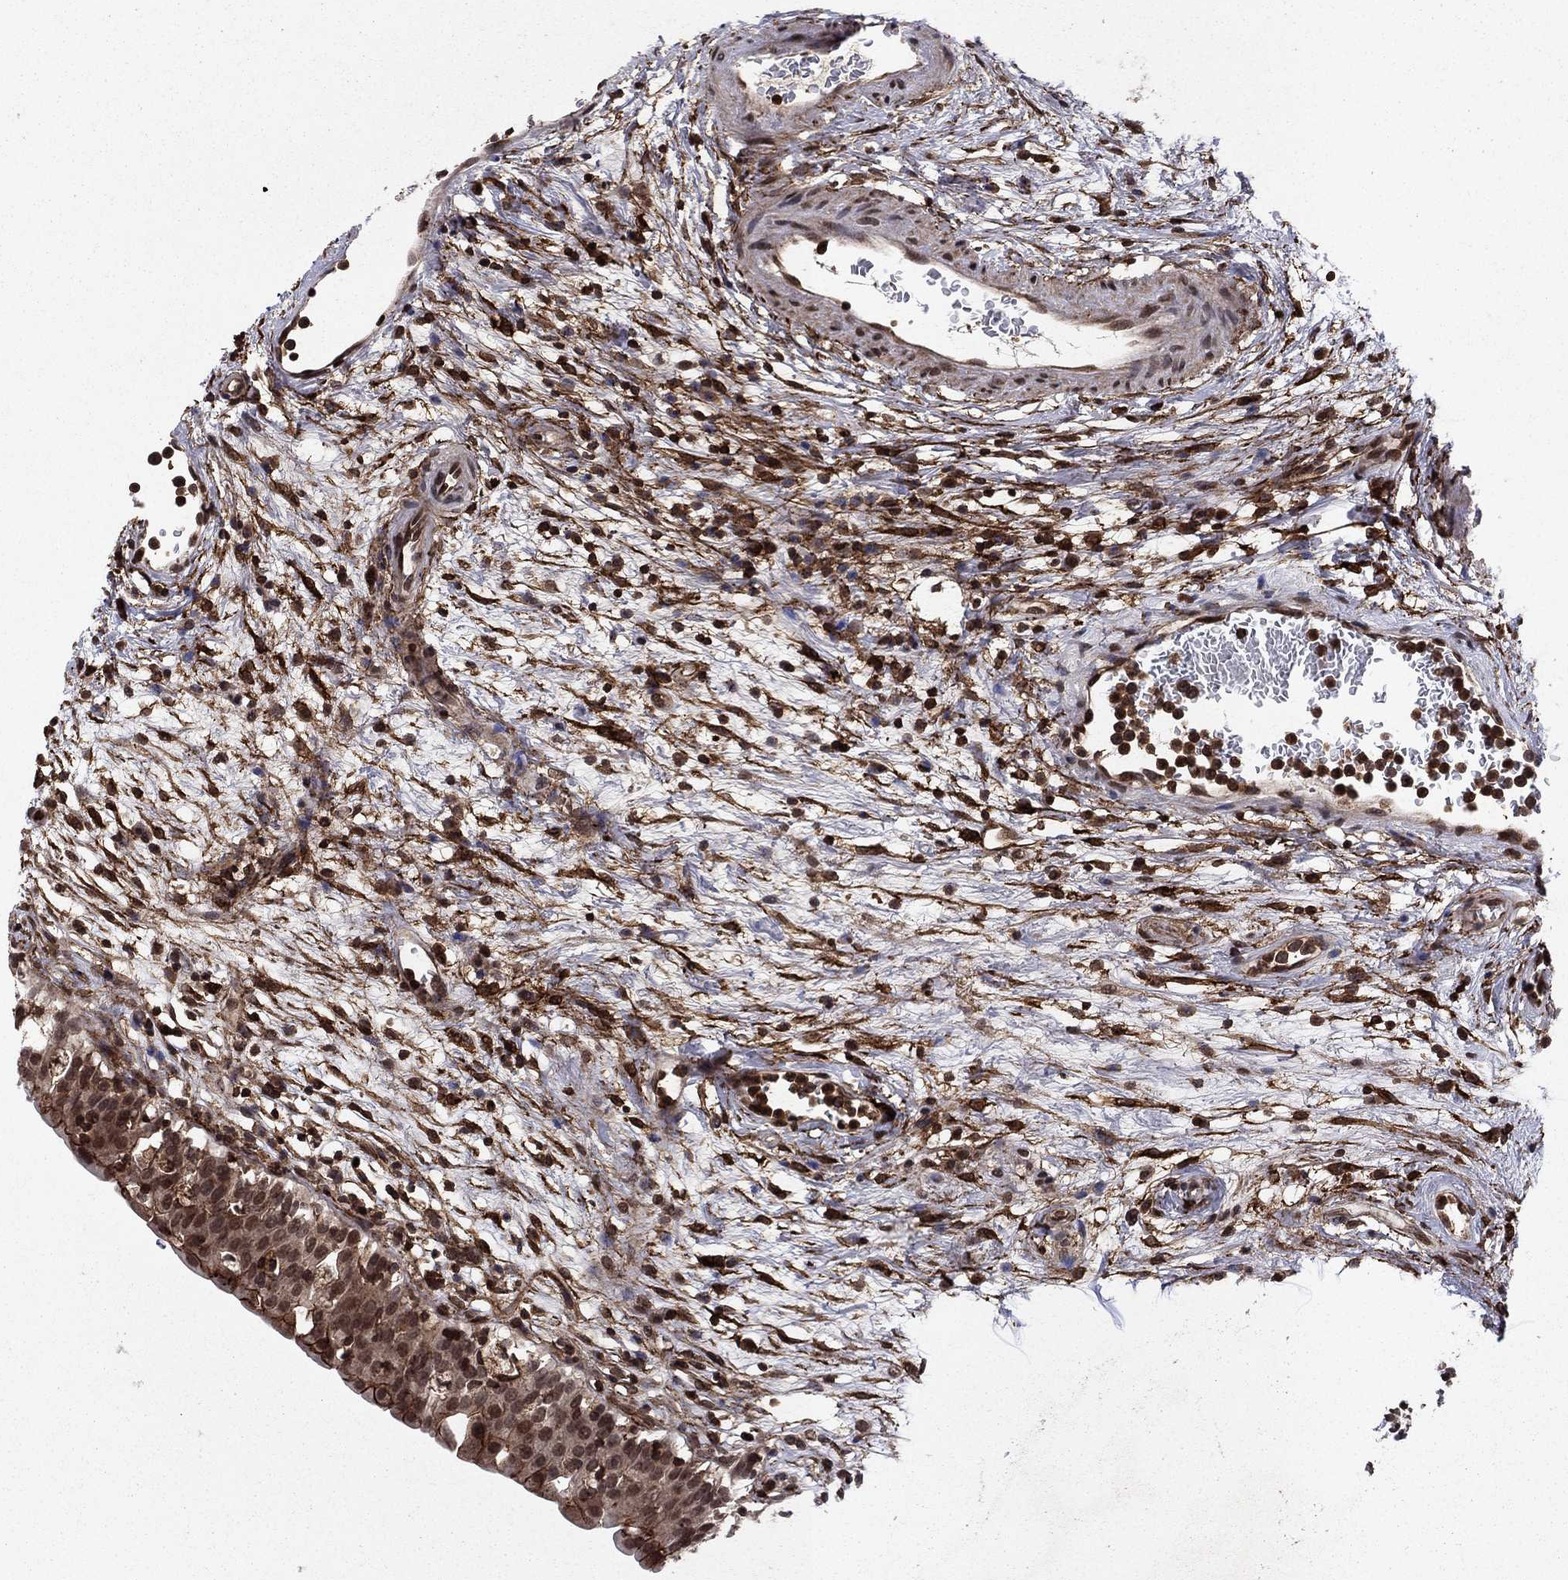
{"staining": {"intensity": "moderate", "quantity": "25%-75%", "location": "cytoplasmic/membranous,nuclear"}, "tissue": "urinary bladder", "cell_type": "Urothelial cells", "image_type": "normal", "snomed": [{"axis": "morphology", "description": "Normal tissue, NOS"}, {"axis": "topography", "description": "Urinary bladder"}], "caption": "DAB immunohistochemical staining of unremarkable human urinary bladder exhibits moderate cytoplasmic/membranous,nuclear protein expression in about 25%-75% of urothelial cells.", "gene": "SSX2IP", "patient": {"sex": "male", "age": 76}}